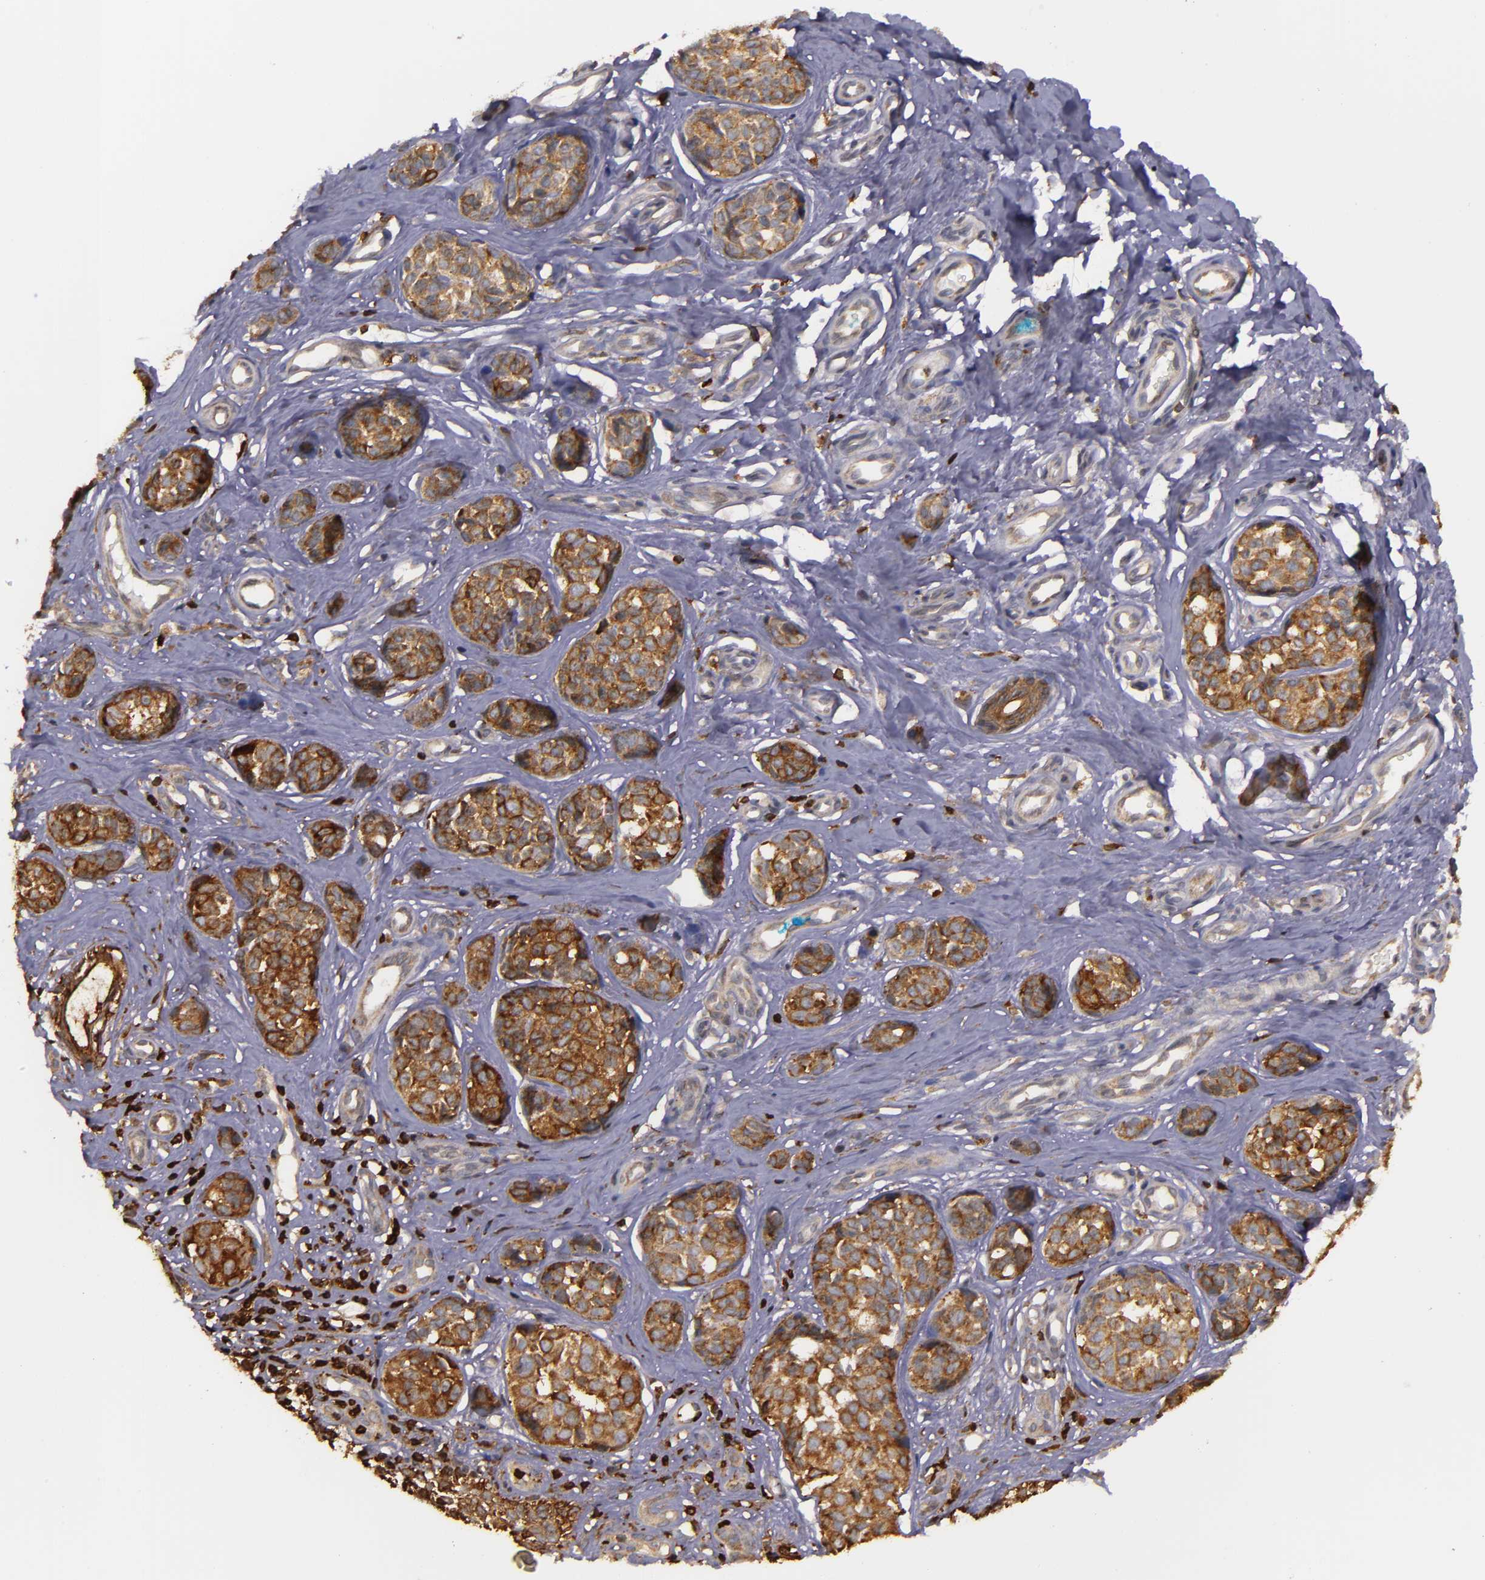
{"staining": {"intensity": "strong", "quantity": ">75%", "location": "cytoplasmic/membranous"}, "tissue": "melanoma", "cell_type": "Tumor cells", "image_type": "cancer", "snomed": [{"axis": "morphology", "description": "Malignant melanoma, NOS"}, {"axis": "topography", "description": "Skin"}], "caption": "Melanoma was stained to show a protein in brown. There is high levels of strong cytoplasmic/membranous positivity in approximately >75% of tumor cells. Ihc stains the protein of interest in brown and the nuclei are stained blue.", "gene": "SLC9A3R1", "patient": {"sex": "male", "age": 79}}